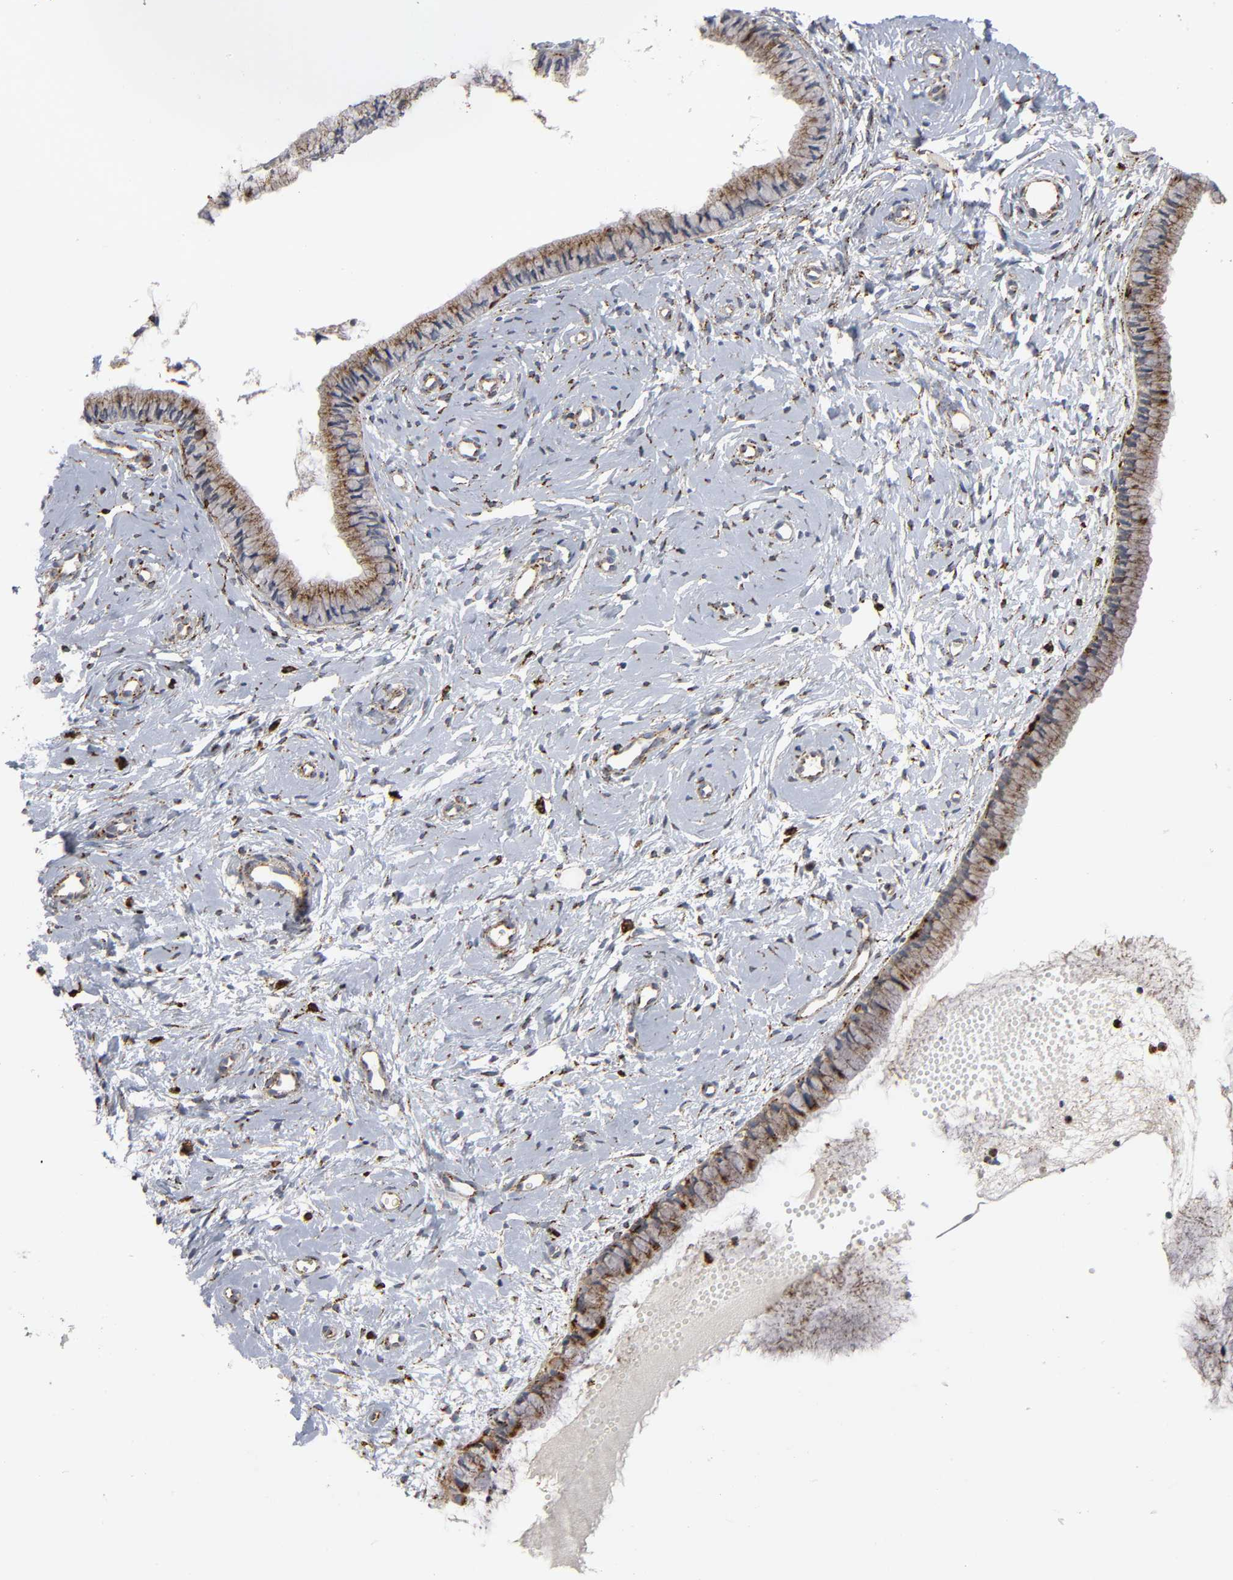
{"staining": {"intensity": "strong", "quantity": ">75%", "location": "cytoplasmic/membranous"}, "tissue": "cervix", "cell_type": "Glandular cells", "image_type": "normal", "snomed": [{"axis": "morphology", "description": "Normal tissue, NOS"}, {"axis": "topography", "description": "Cervix"}], "caption": "Protein expression analysis of benign cervix exhibits strong cytoplasmic/membranous staining in approximately >75% of glandular cells.", "gene": "PSAP", "patient": {"sex": "female", "age": 46}}